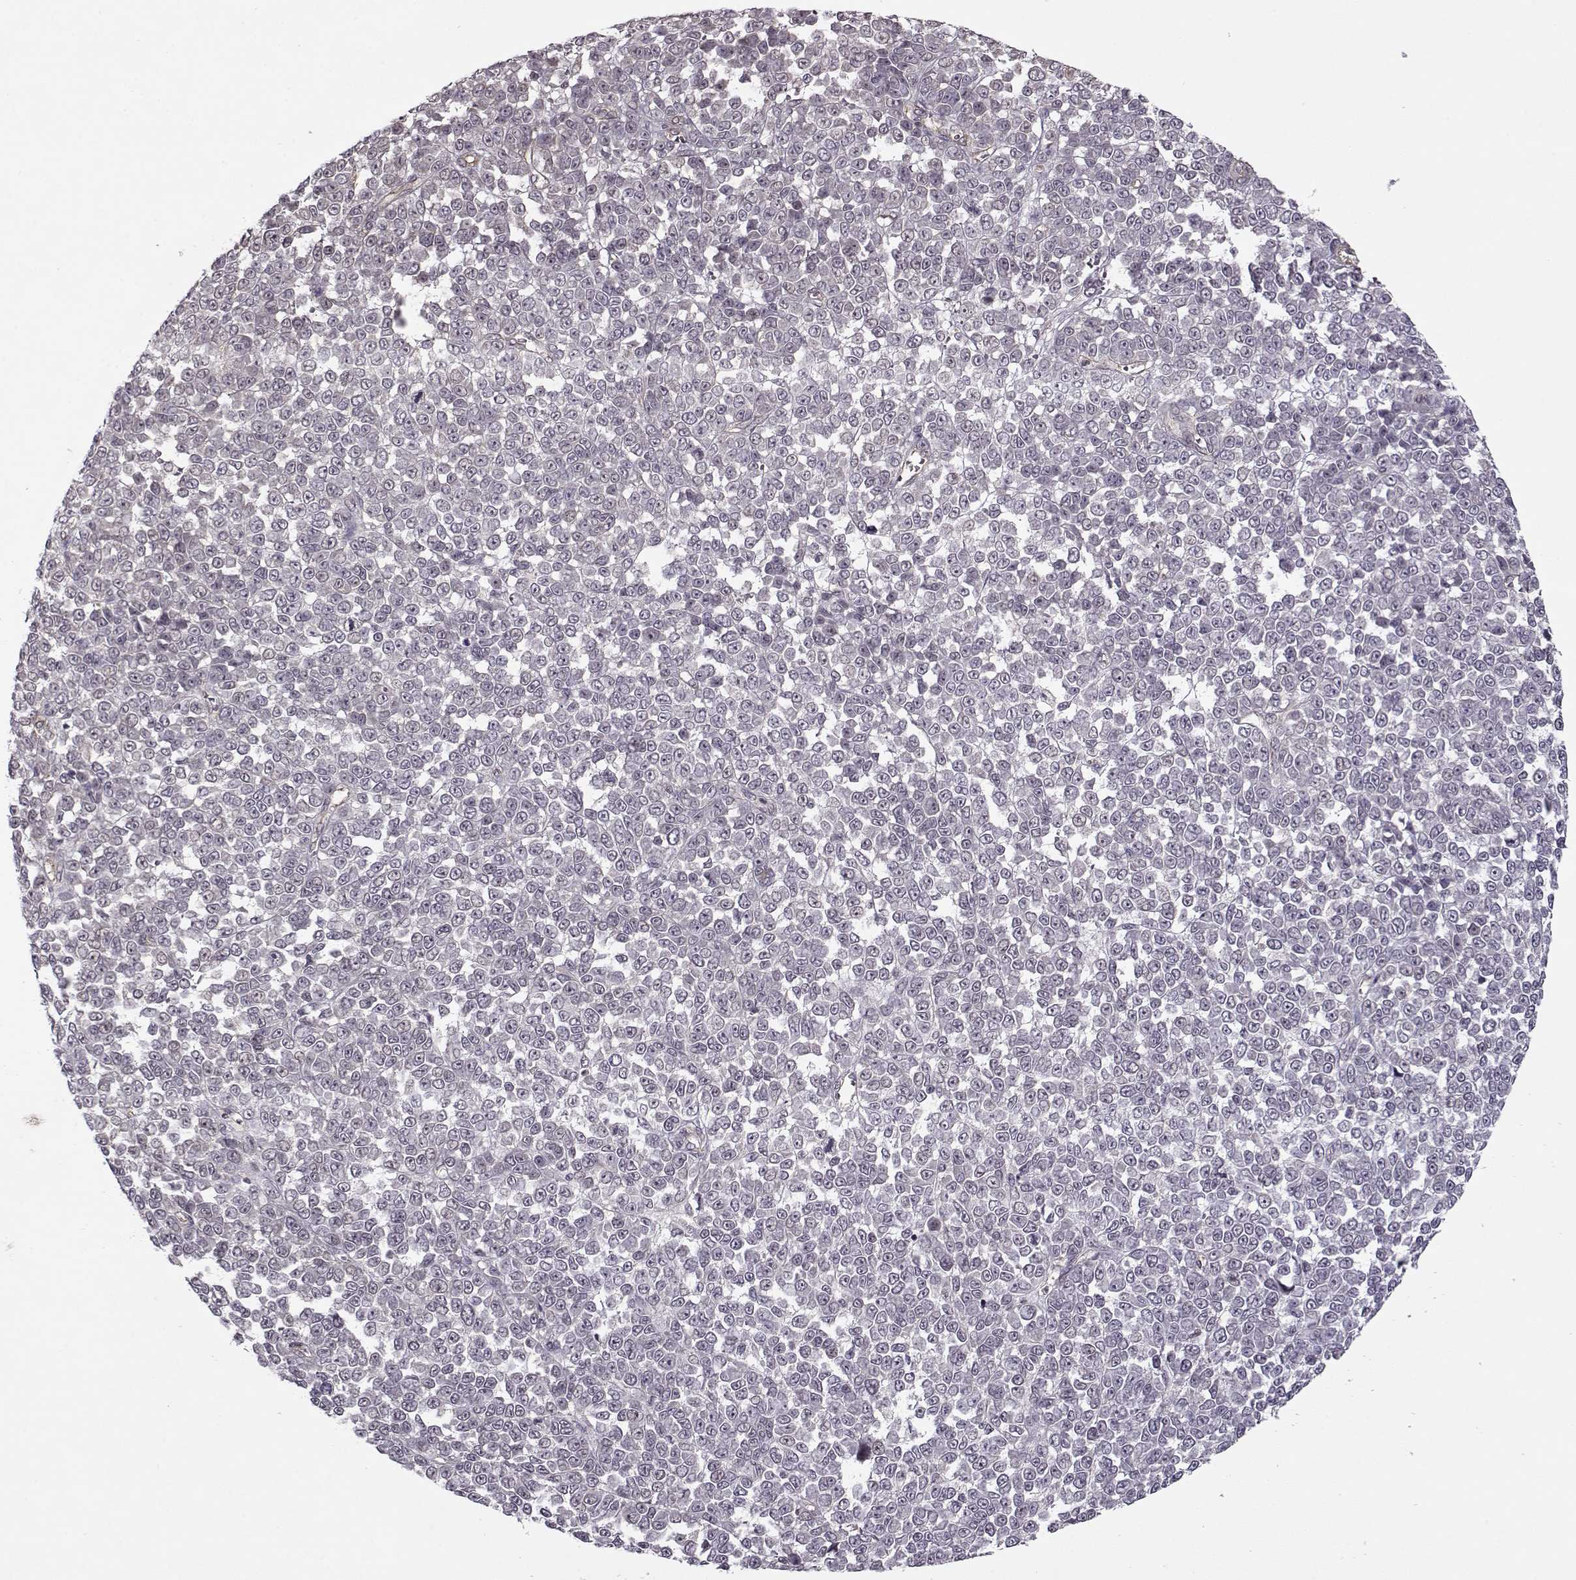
{"staining": {"intensity": "negative", "quantity": "none", "location": "none"}, "tissue": "melanoma", "cell_type": "Tumor cells", "image_type": "cancer", "snomed": [{"axis": "morphology", "description": "Malignant melanoma, NOS"}, {"axis": "topography", "description": "Skin"}], "caption": "This is a histopathology image of immunohistochemistry staining of malignant melanoma, which shows no expression in tumor cells.", "gene": "KRT9", "patient": {"sex": "female", "age": 95}}